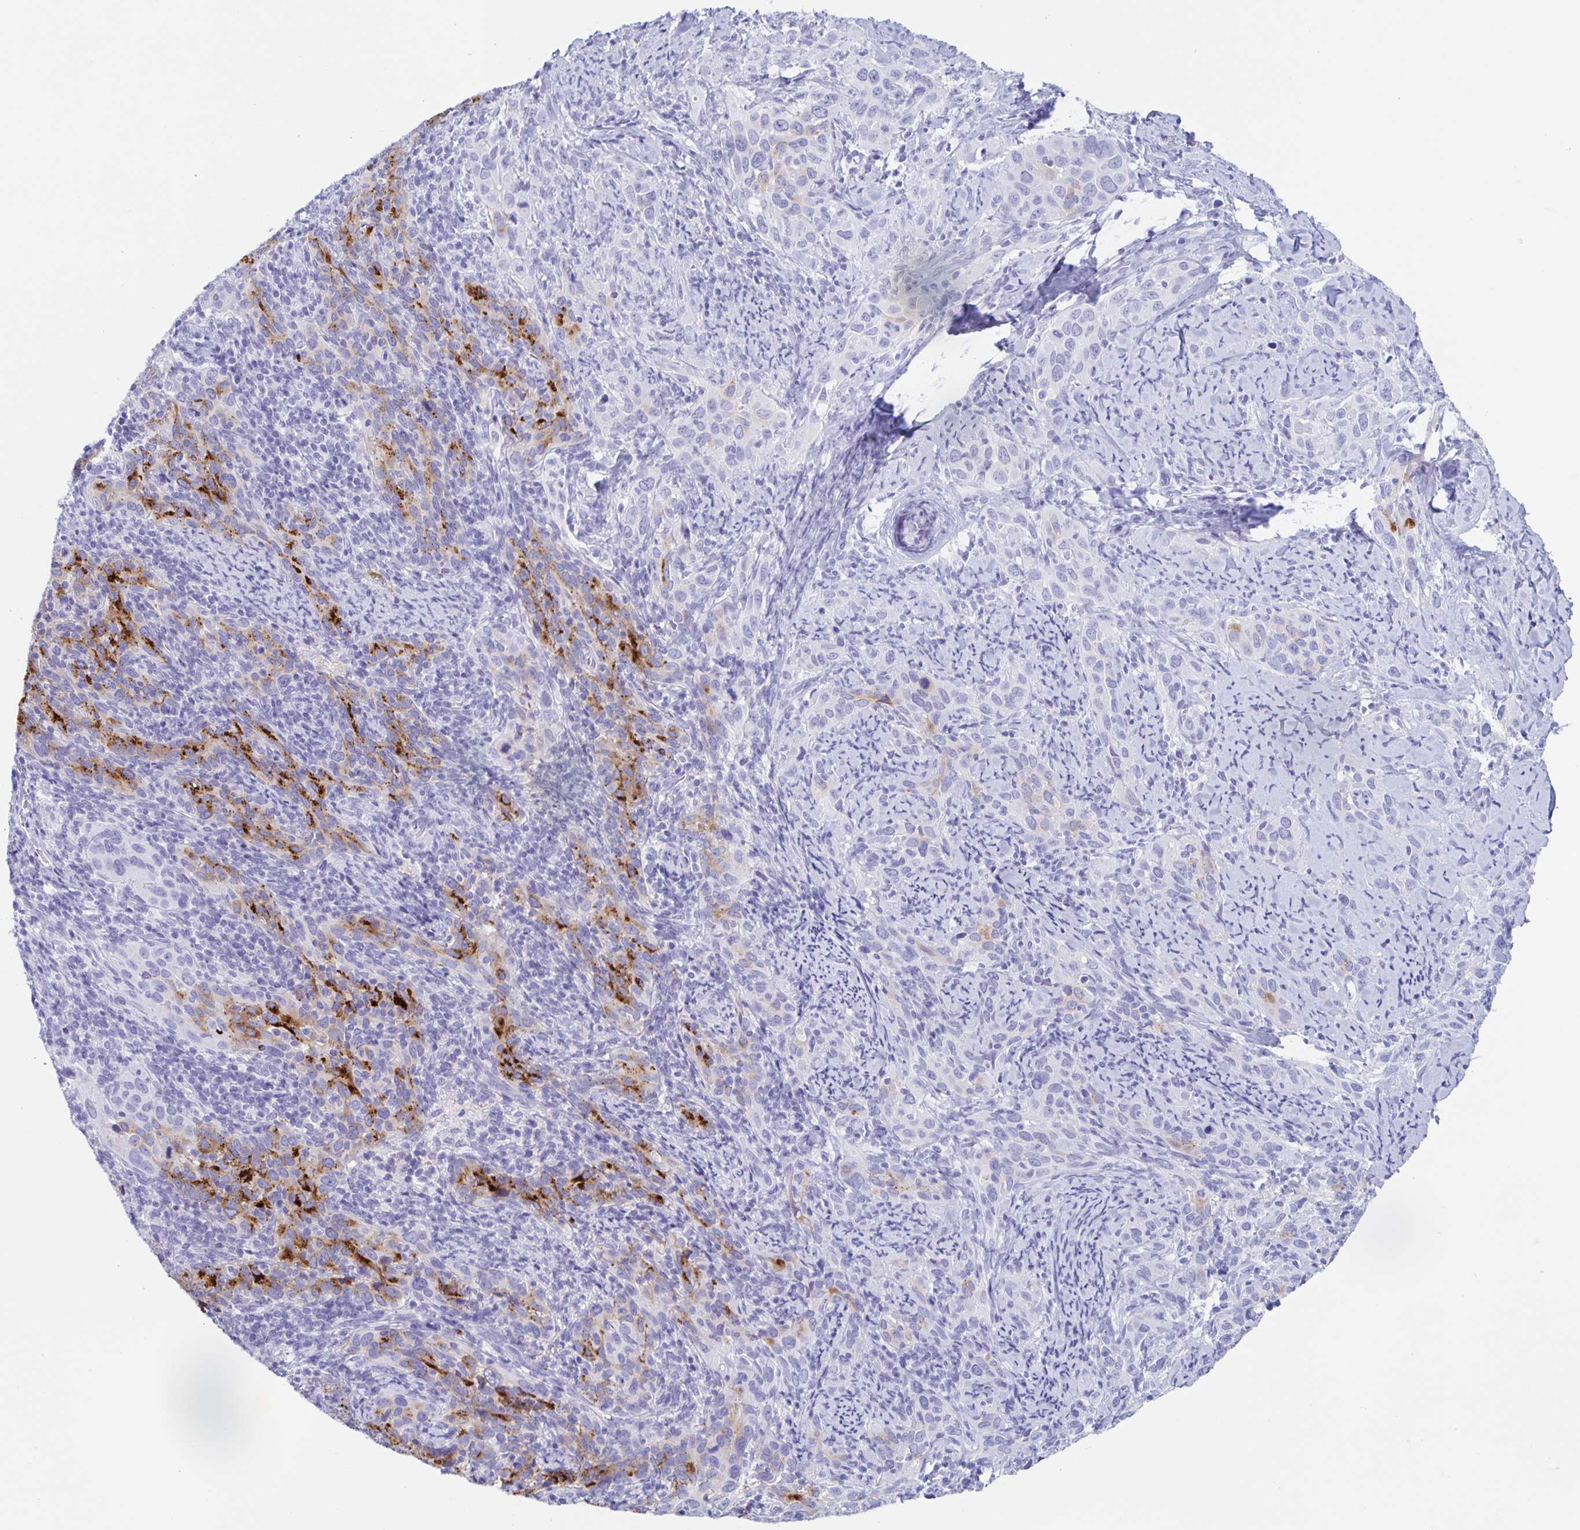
{"staining": {"intensity": "strong", "quantity": "<25%", "location": "cytoplasmic/membranous"}, "tissue": "cervical cancer", "cell_type": "Tumor cells", "image_type": "cancer", "snomed": [{"axis": "morphology", "description": "Squamous cell carcinoma, NOS"}, {"axis": "topography", "description": "Cervix"}], "caption": "A histopathology image of human cervical squamous cell carcinoma stained for a protein demonstrates strong cytoplasmic/membranous brown staining in tumor cells.", "gene": "DMBT1", "patient": {"sex": "female", "age": 51}}